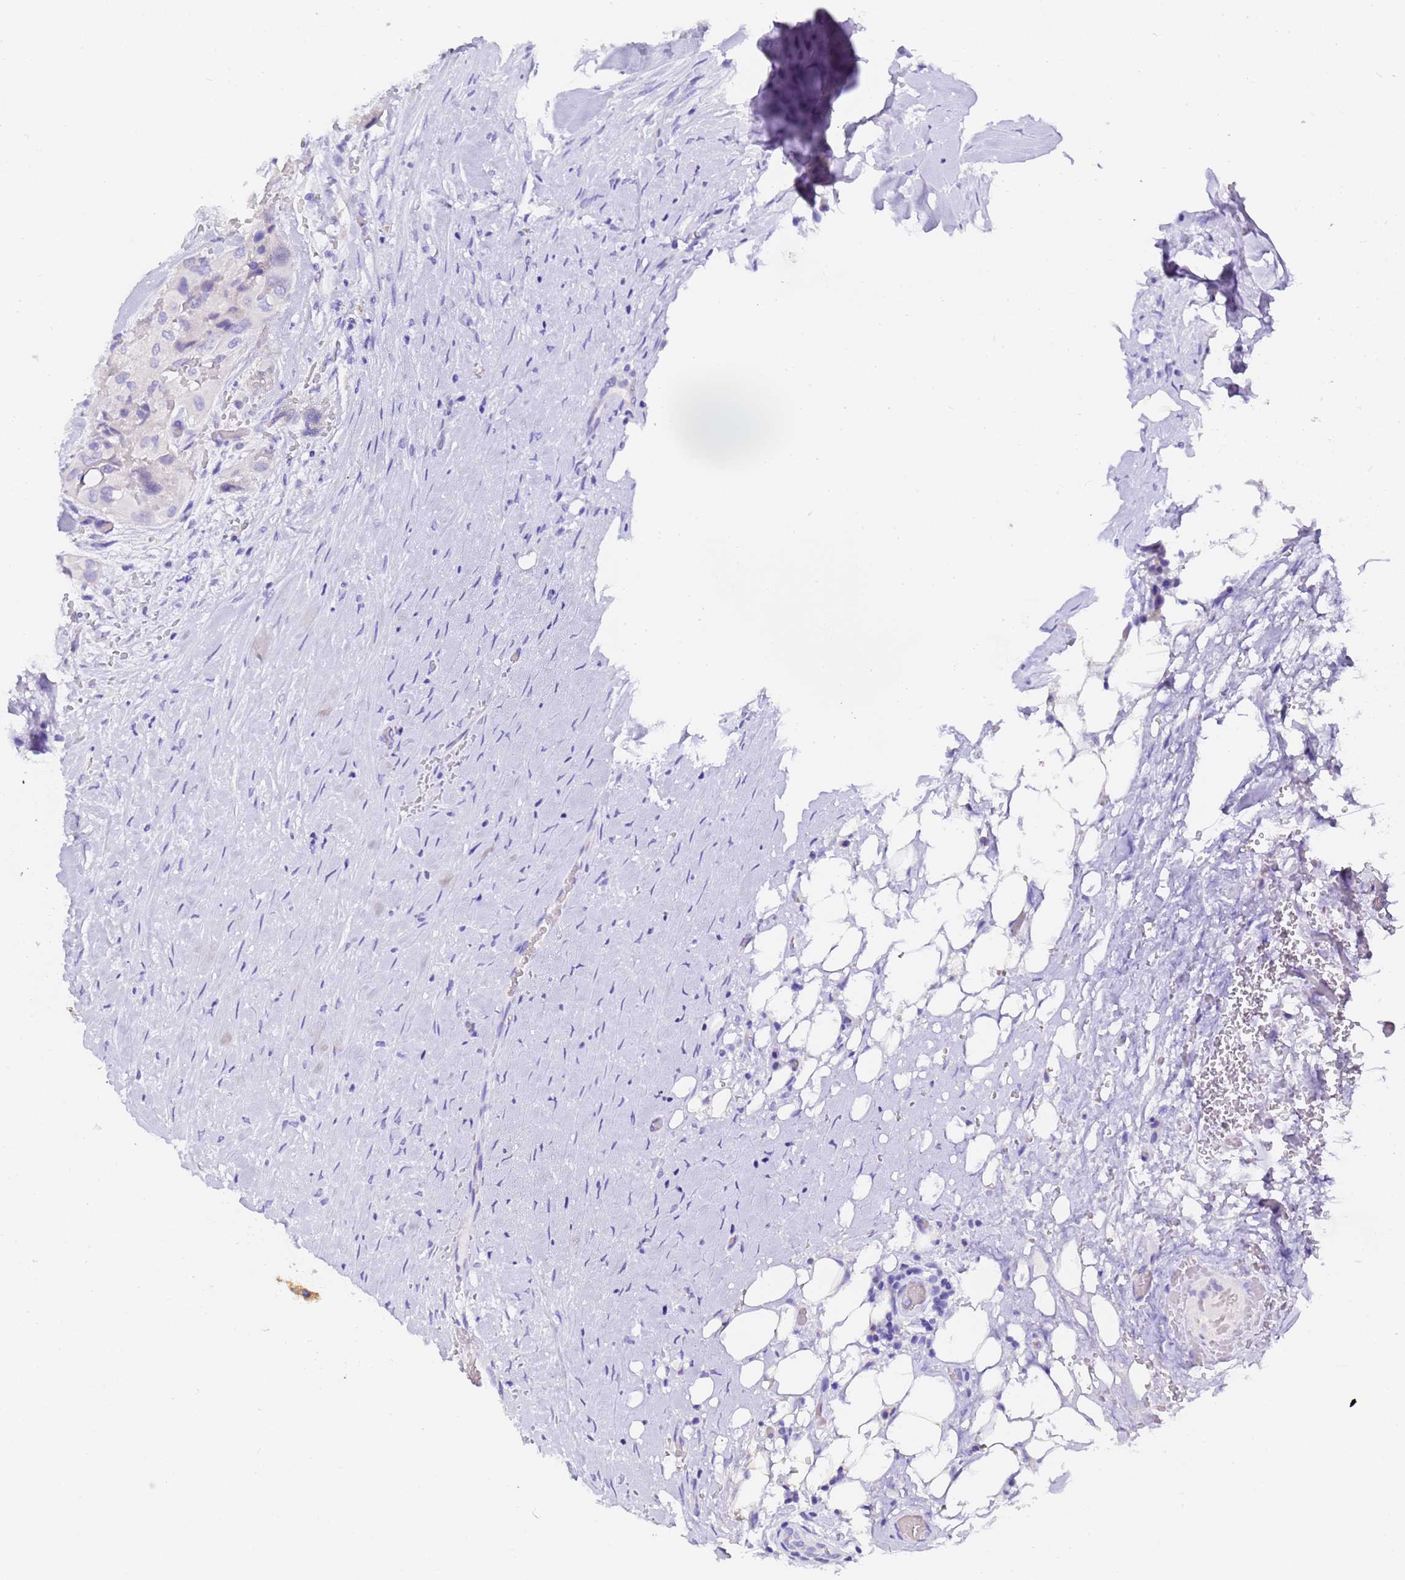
{"staining": {"intensity": "negative", "quantity": "none", "location": "none"}, "tissue": "thyroid cancer", "cell_type": "Tumor cells", "image_type": "cancer", "snomed": [{"axis": "morphology", "description": "Papillary adenocarcinoma, NOS"}, {"axis": "topography", "description": "Thyroid gland"}], "caption": "A high-resolution histopathology image shows immunohistochemistry staining of thyroid papillary adenocarcinoma, which demonstrates no significant expression in tumor cells.", "gene": "GABRA1", "patient": {"sex": "female", "age": 59}}